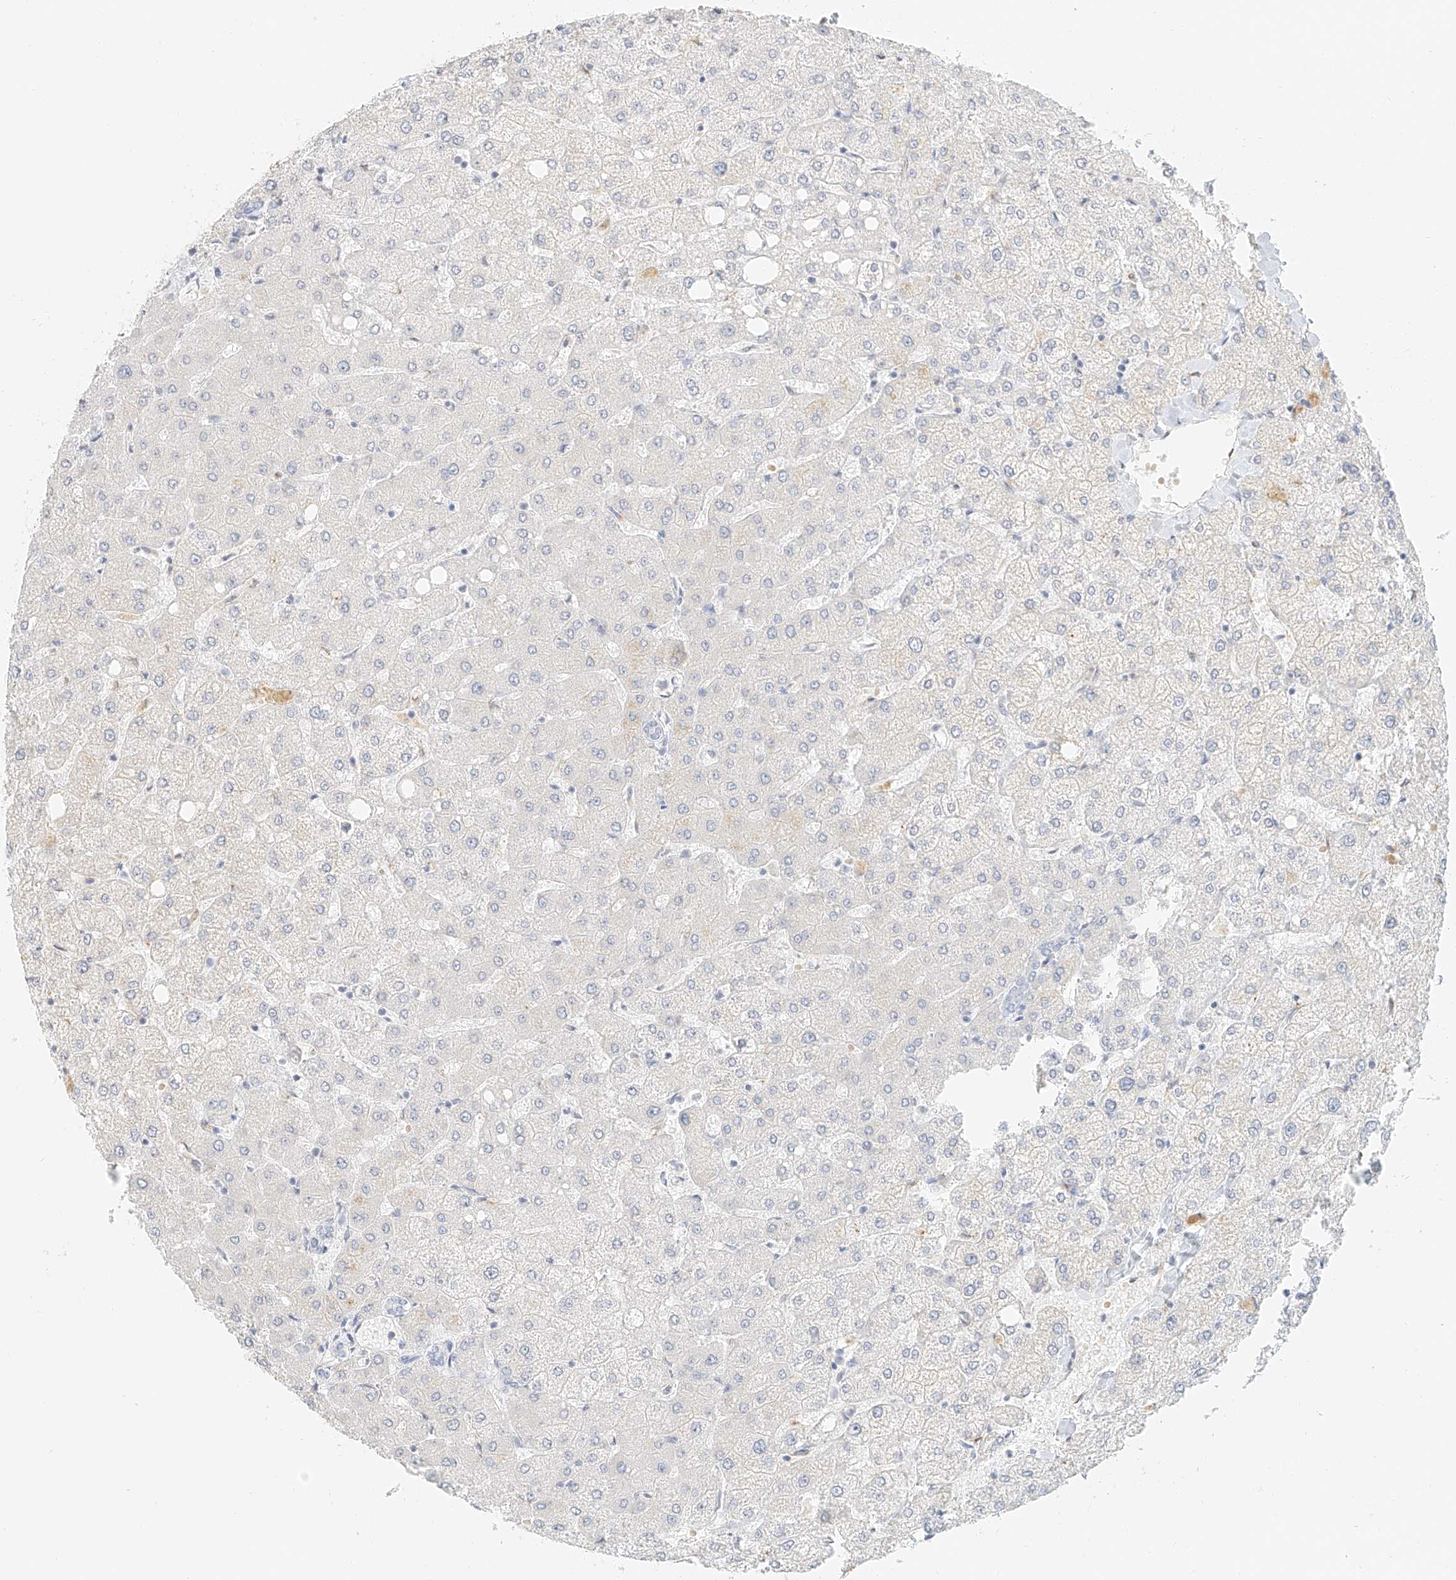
{"staining": {"intensity": "negative", "quantity": "none", "location": "none"}, "tissue": "liver", "cell_type": "Cholangiocytes", "image_type": "normal", "snomed": [{"axis": "morphology", "description": "Normal tissue, NOS"}, {"axis": "topography", "description": "Liver"}], "caption": "There is no significant staining in cholangiocytes of liver. (Stains: DAB immunohistochemistry with hematoxylin counter stain, Microscopy: brightfield microscopy at high magnification).", "gene": "CXorf58", "patient": {"sex": "female", "age": 54}}